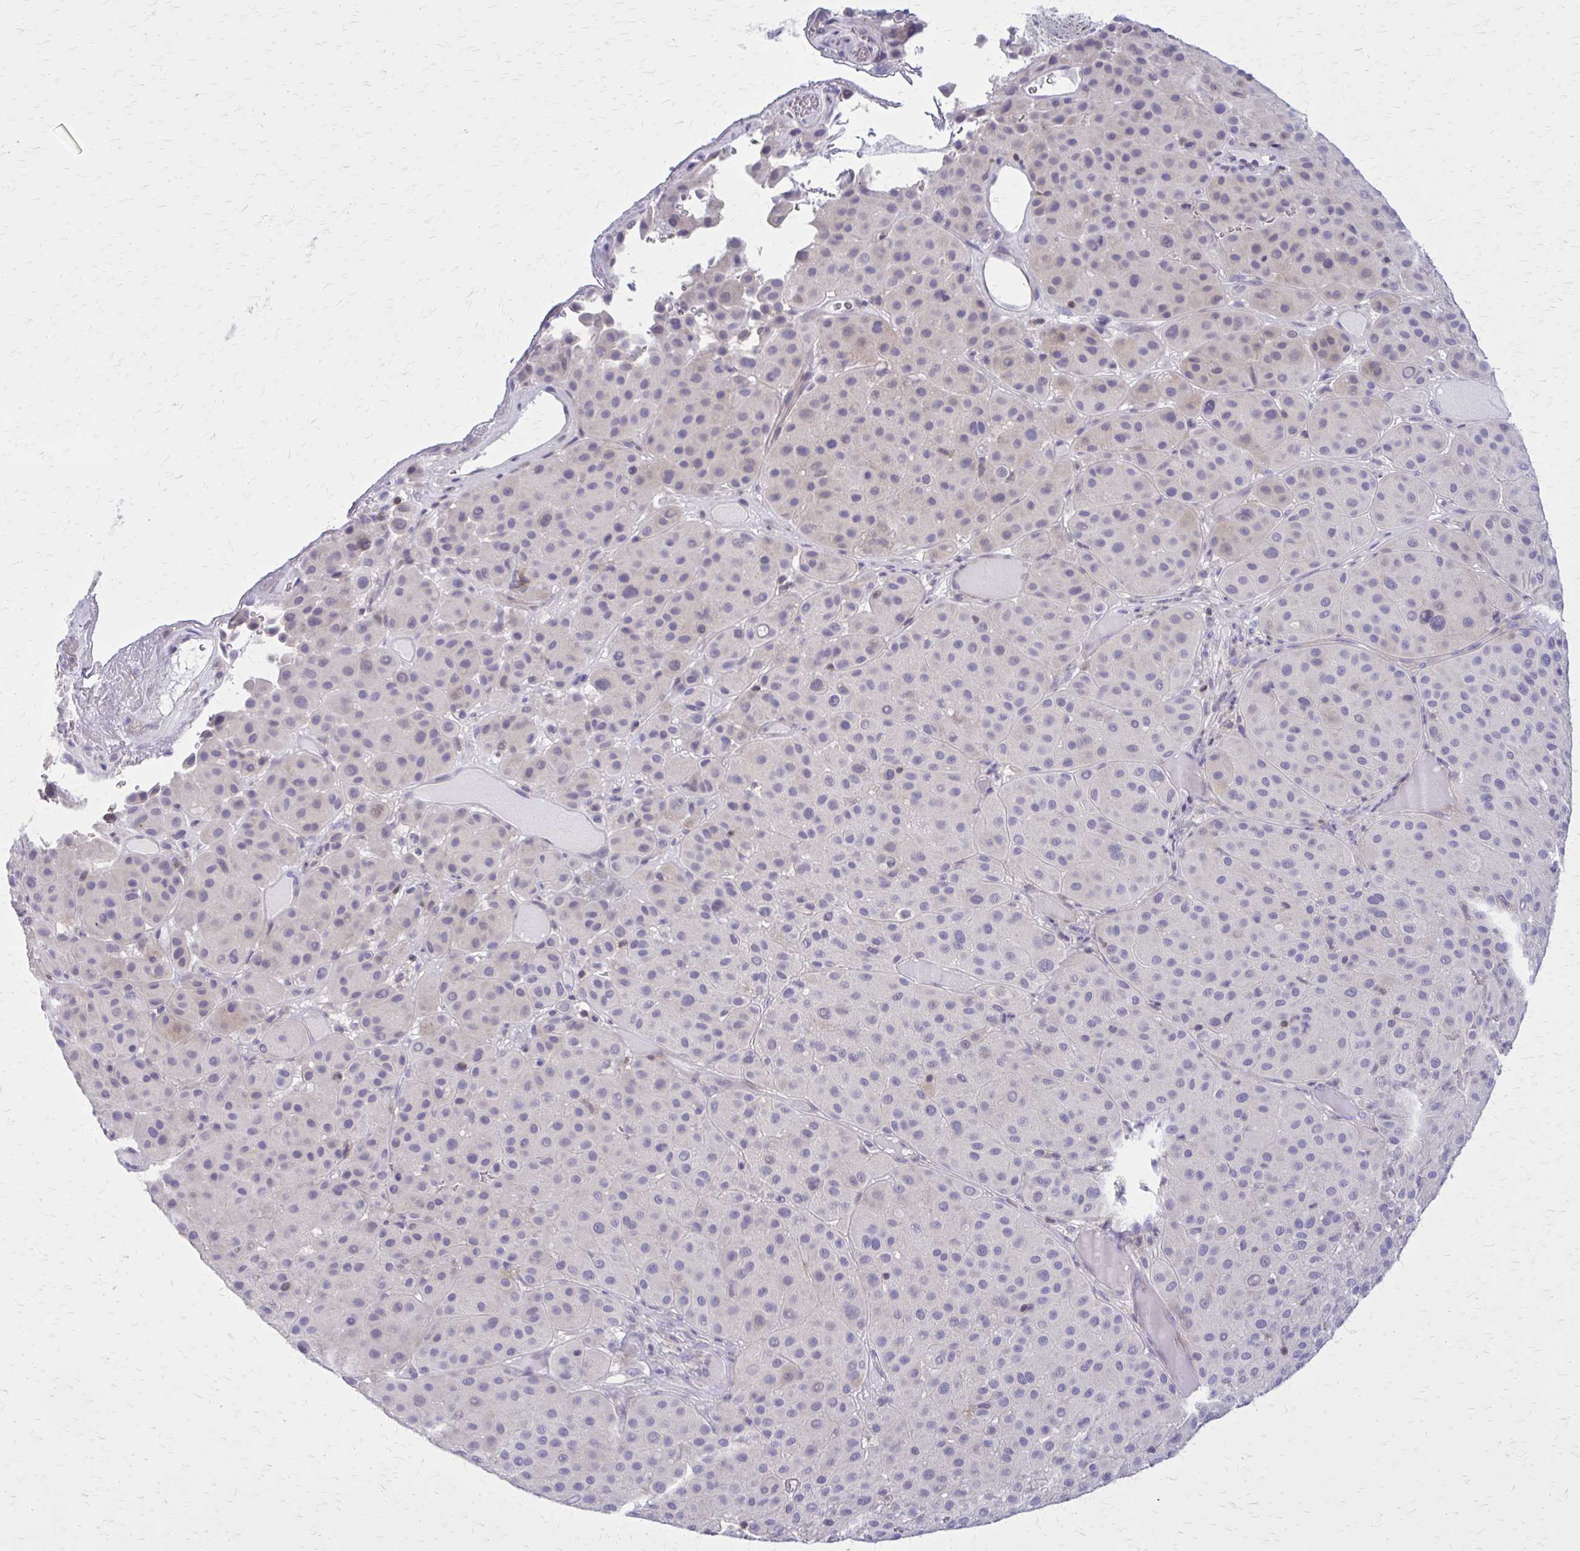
{"staining": {"intensity": "negative", "quantity": "none", "location": "none"}, "tissue": "melanoma", "cell_type": "Tumor cells", "image_type": "cancer", "snomed": [{"axis": "morphology", "description": "Malignant melanoma, Metastatic site"}, {"axis": "topography", "description": "Smooth muscle"}], "caption": "IHC photomicrograph of neoplastic tissue: human malignant melanoma (metastatic site) stained with DAB reveals no significant protein positivity in tumor cells. (Stains: DAB (3,3'-diaminobenzidine) immunohistochemistry with hematoxylin counter stain, Microscopy: brightfield microscopy at high magnification).", "gene": "PITPNM1", "patient": {"sex": "male", "age": 41}}